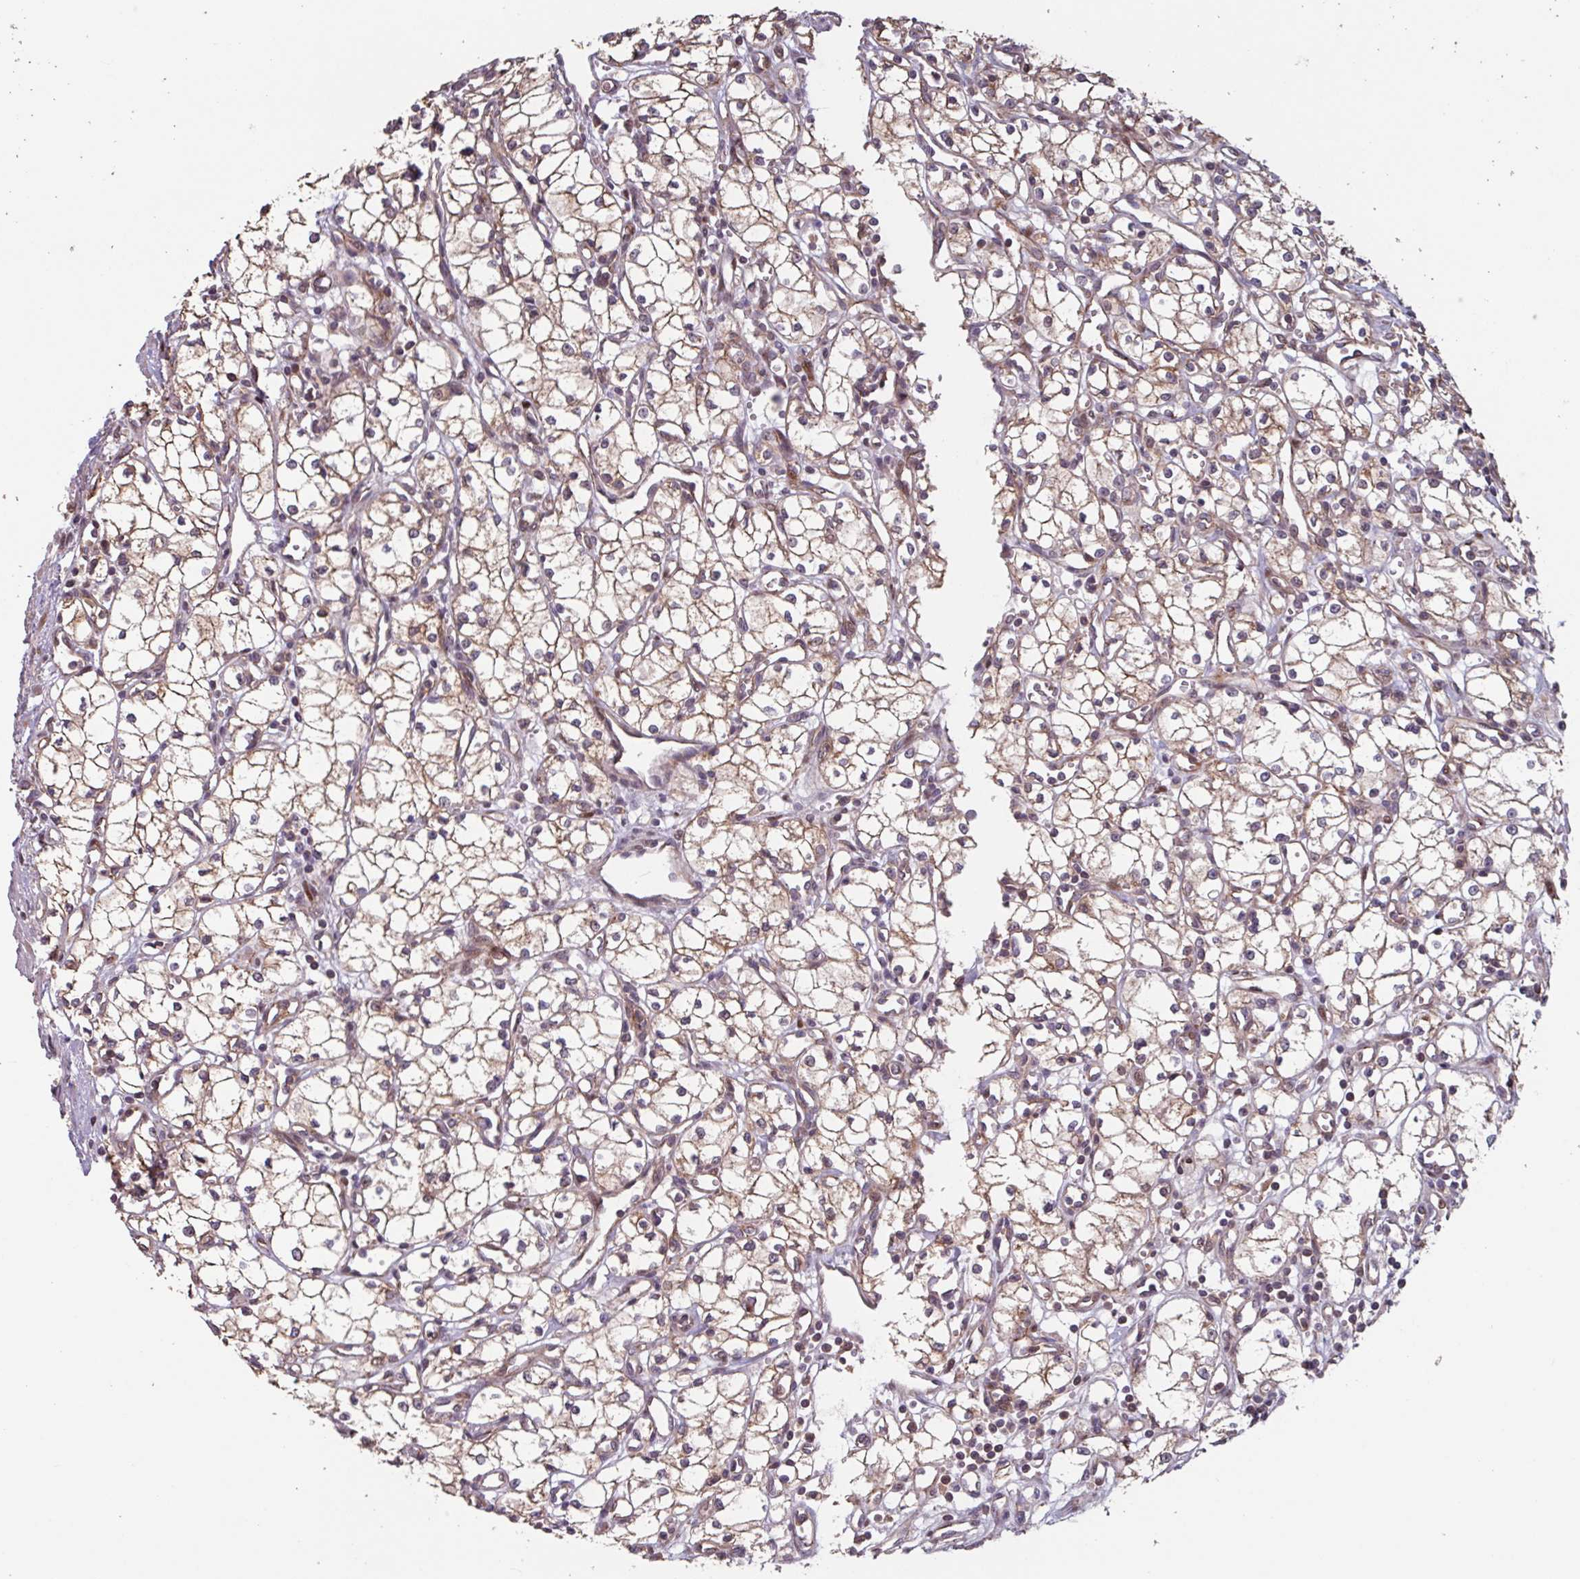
{"staining": {"intensity": "moderate", "quantity": ">75%", "location": "cytoplasmic/membranous"}, "tissue": "renal cancer", "cell_type": "Tumor cells", "image_type": "cancer", "snomed": [{"axis": "morphology", "description": "Adenocarcinoma, NOS"}, {"axis": "topography", "description": "Kidney"}], "caption": "Immunohistochemical staining of human renal cancer demonstrates medium levels of moderate cytoplasmic/membranous expression in approximately >75% of tumor cells.", "gene": "TMEM88", "patient": {"sex": "male", "age": 59}}